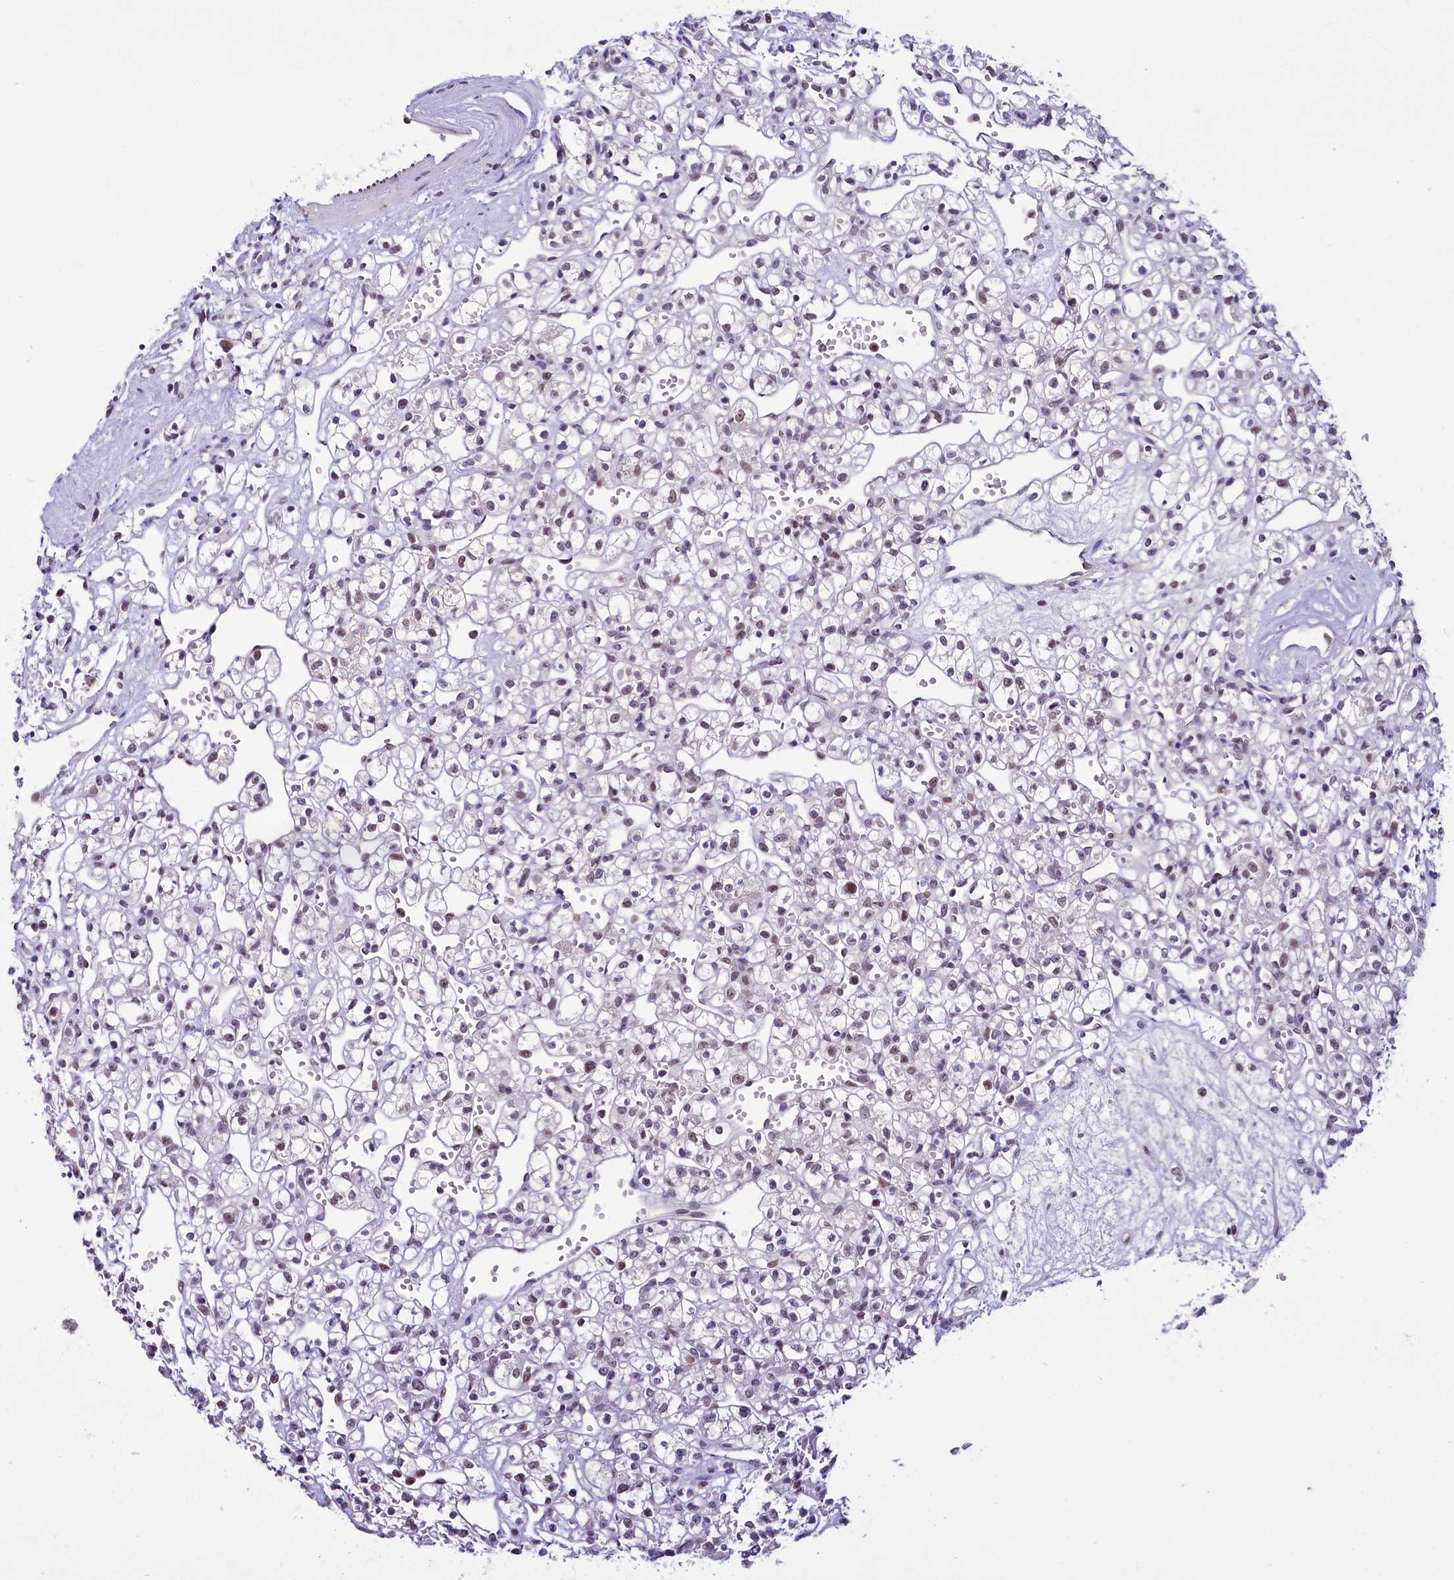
{"staining": {"intensity": "weak", "quantity": "<25%", "location": "nuclear"}, "tissue": "renal cancer", "cell_type": "Tumor cells", "image_type": "cancer", "snomed": [{"axis": "morphology", "description": "Adenocarcinoma, NOS"}, {"axis": "topography", "description": "Kidney"}], "caption": "Immunohistochemical staining of human adenocarcinoma (renal) demonstrates no significant positivity in tumor cells. (DAB (3,3'-diaminobenzidine) immunohistochemistry (IHC), high magnification).", "gene": "SCAF11", "patient": {"sex": "female", "age": 59}}